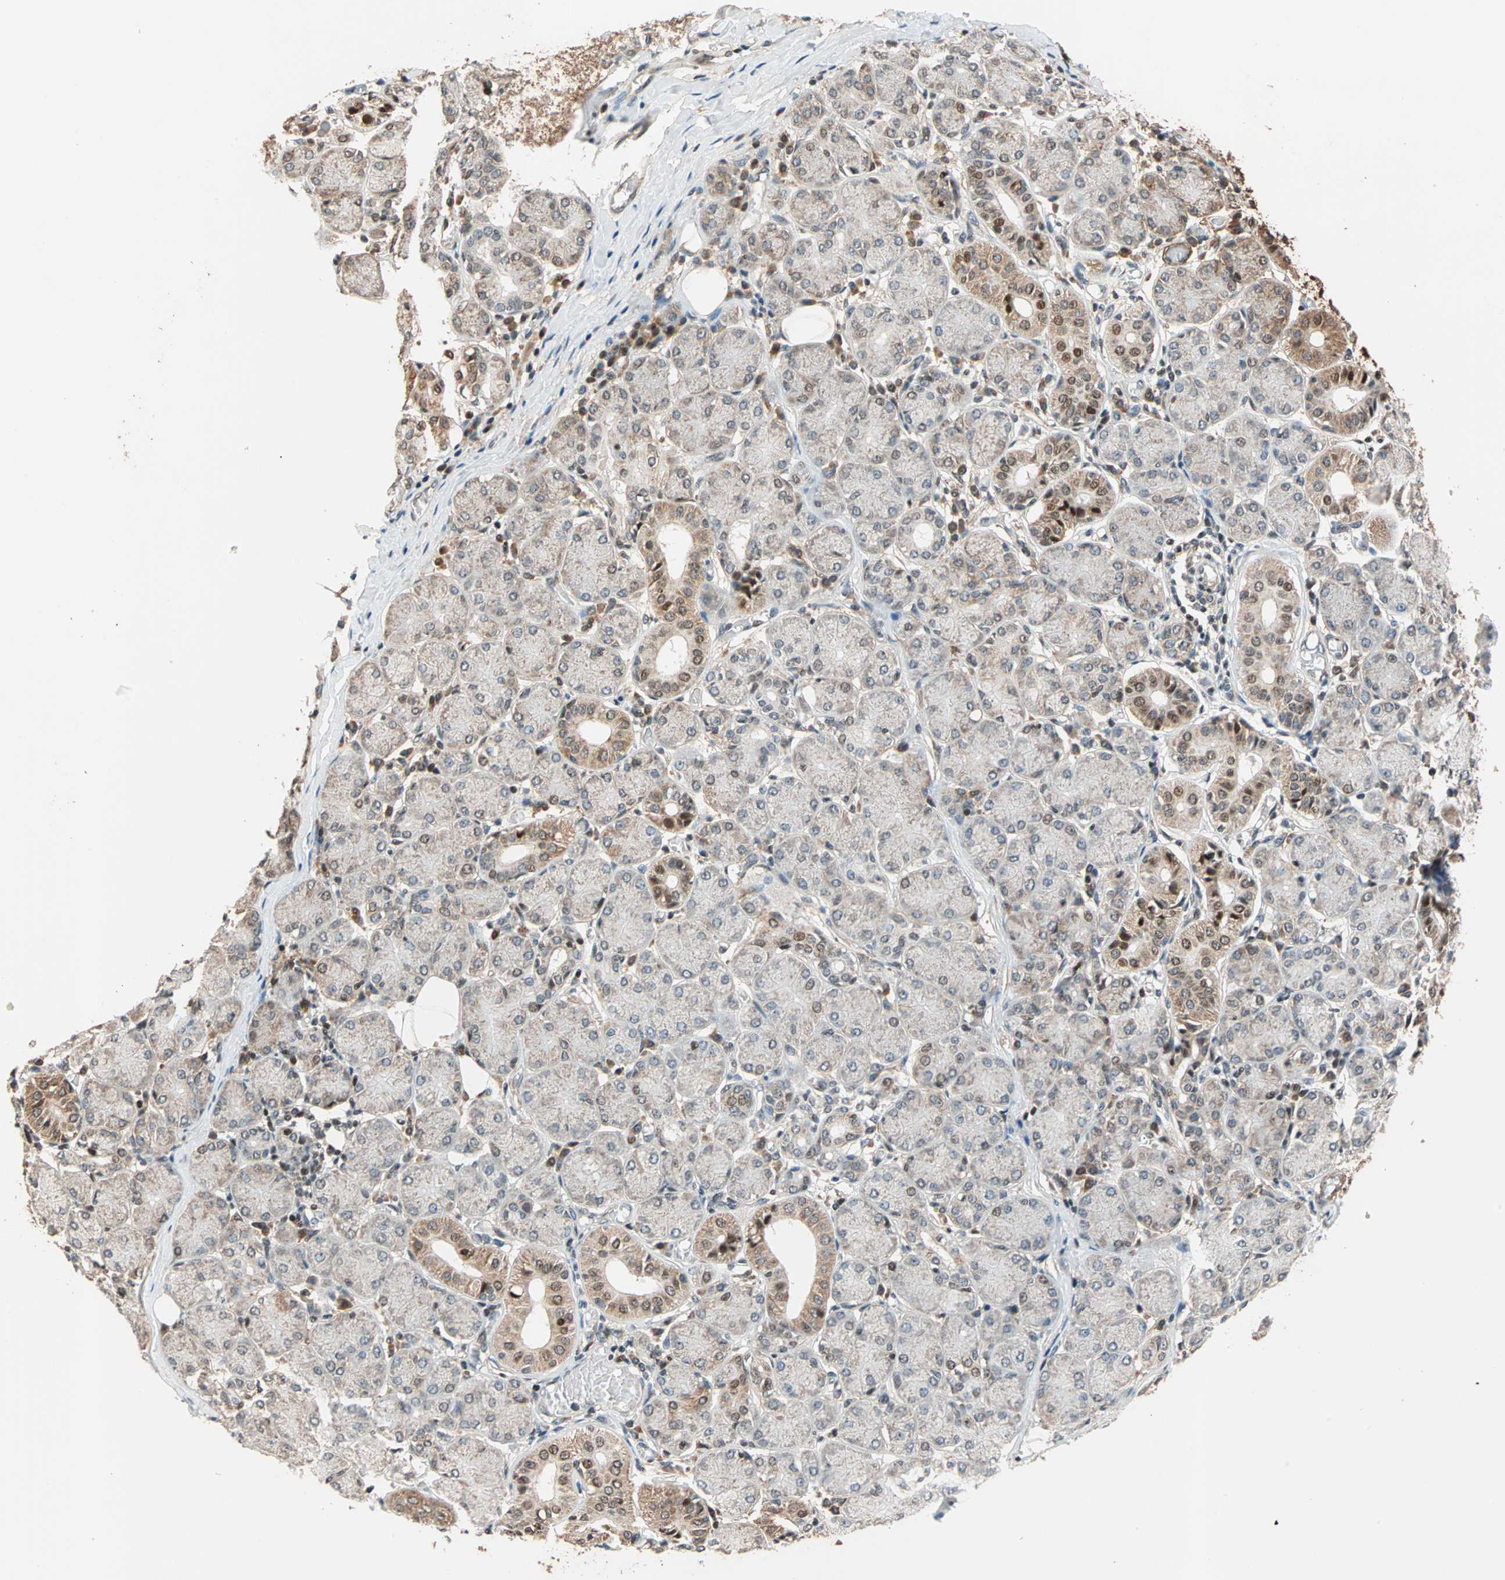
{"staining": {"intensity": "moderate", "quantity": "25%-75%", "location": "cytoplasmic/membranous,nuclear"}, "tissue": "salivary gland", "cell_type": "Glandular cells", "image_type": "normal", "snomed": [{"axis": "morphology", "description": "Normal tissue, NOS"}, {"axis": "topography", "description": "Salivary gland"}], "caption": "Brown immunohistochemical staining in unremarkable salivary gland reveals moderate cytoplasmic/membranous,nuclear expression in about 25%-75% of glandular cells.", "gene": "HECW1", "patient": {"sex": "female", "age": 24}}